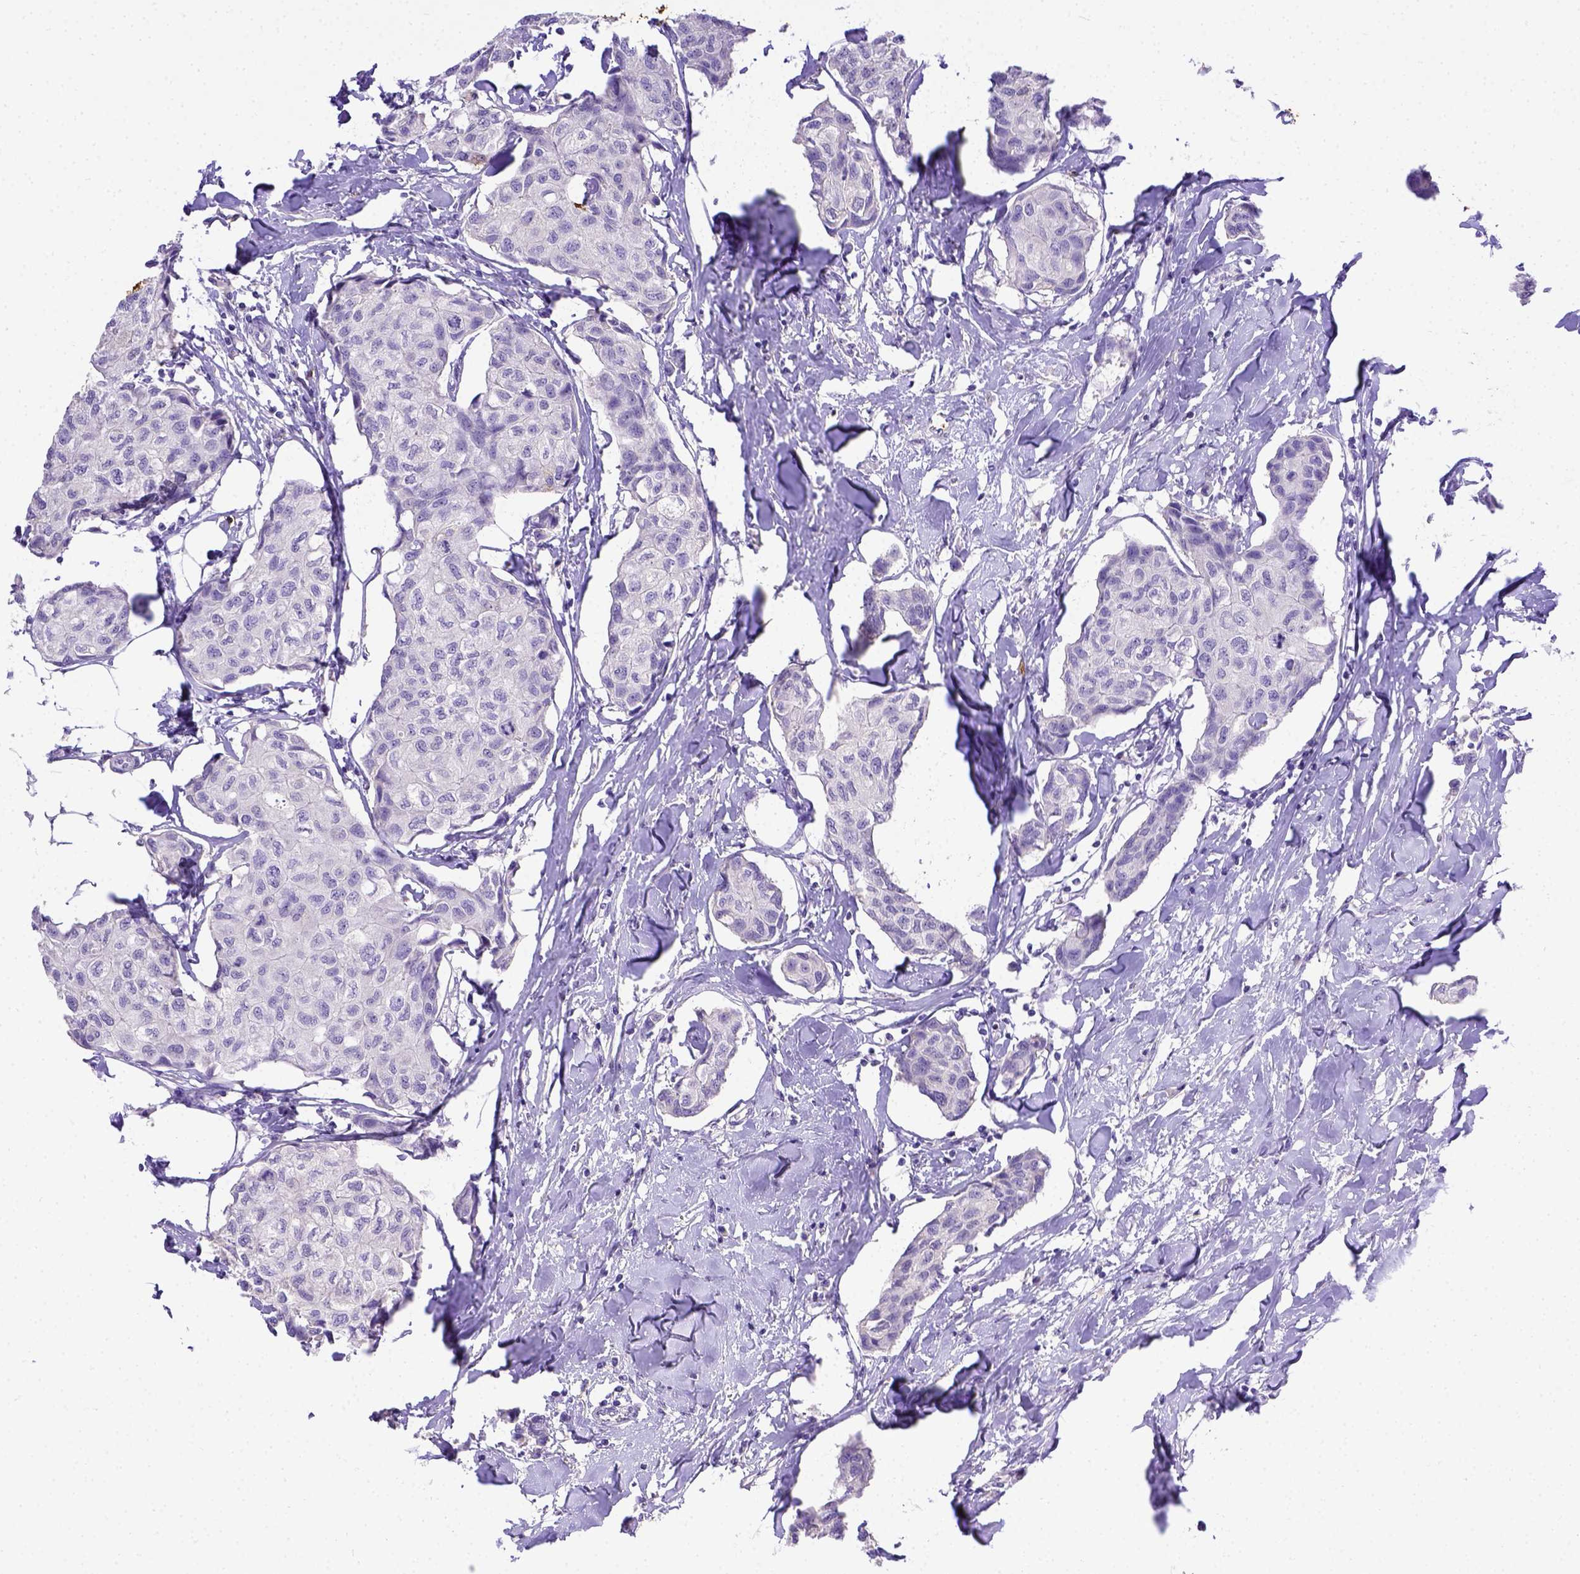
{"staining": {"intensity": "negative", "quantity": "none", "location": "none"}, "tissue": "breast cancer", "cell_type": "Tumor cells", "image_type": "cancer", "snomed": [{"axis": "morphology", "description": "Duct carcinoma"}, {"axis": "topography", "description": "Breast"}], "caption": "DAB immunohistochemical staining of human breast cancer (invasive ductal carcinoma) exhibits no significant expression in tumor cells.", "gene": "B3GAT1", "patient": {"sex": "female", "age": 80}}